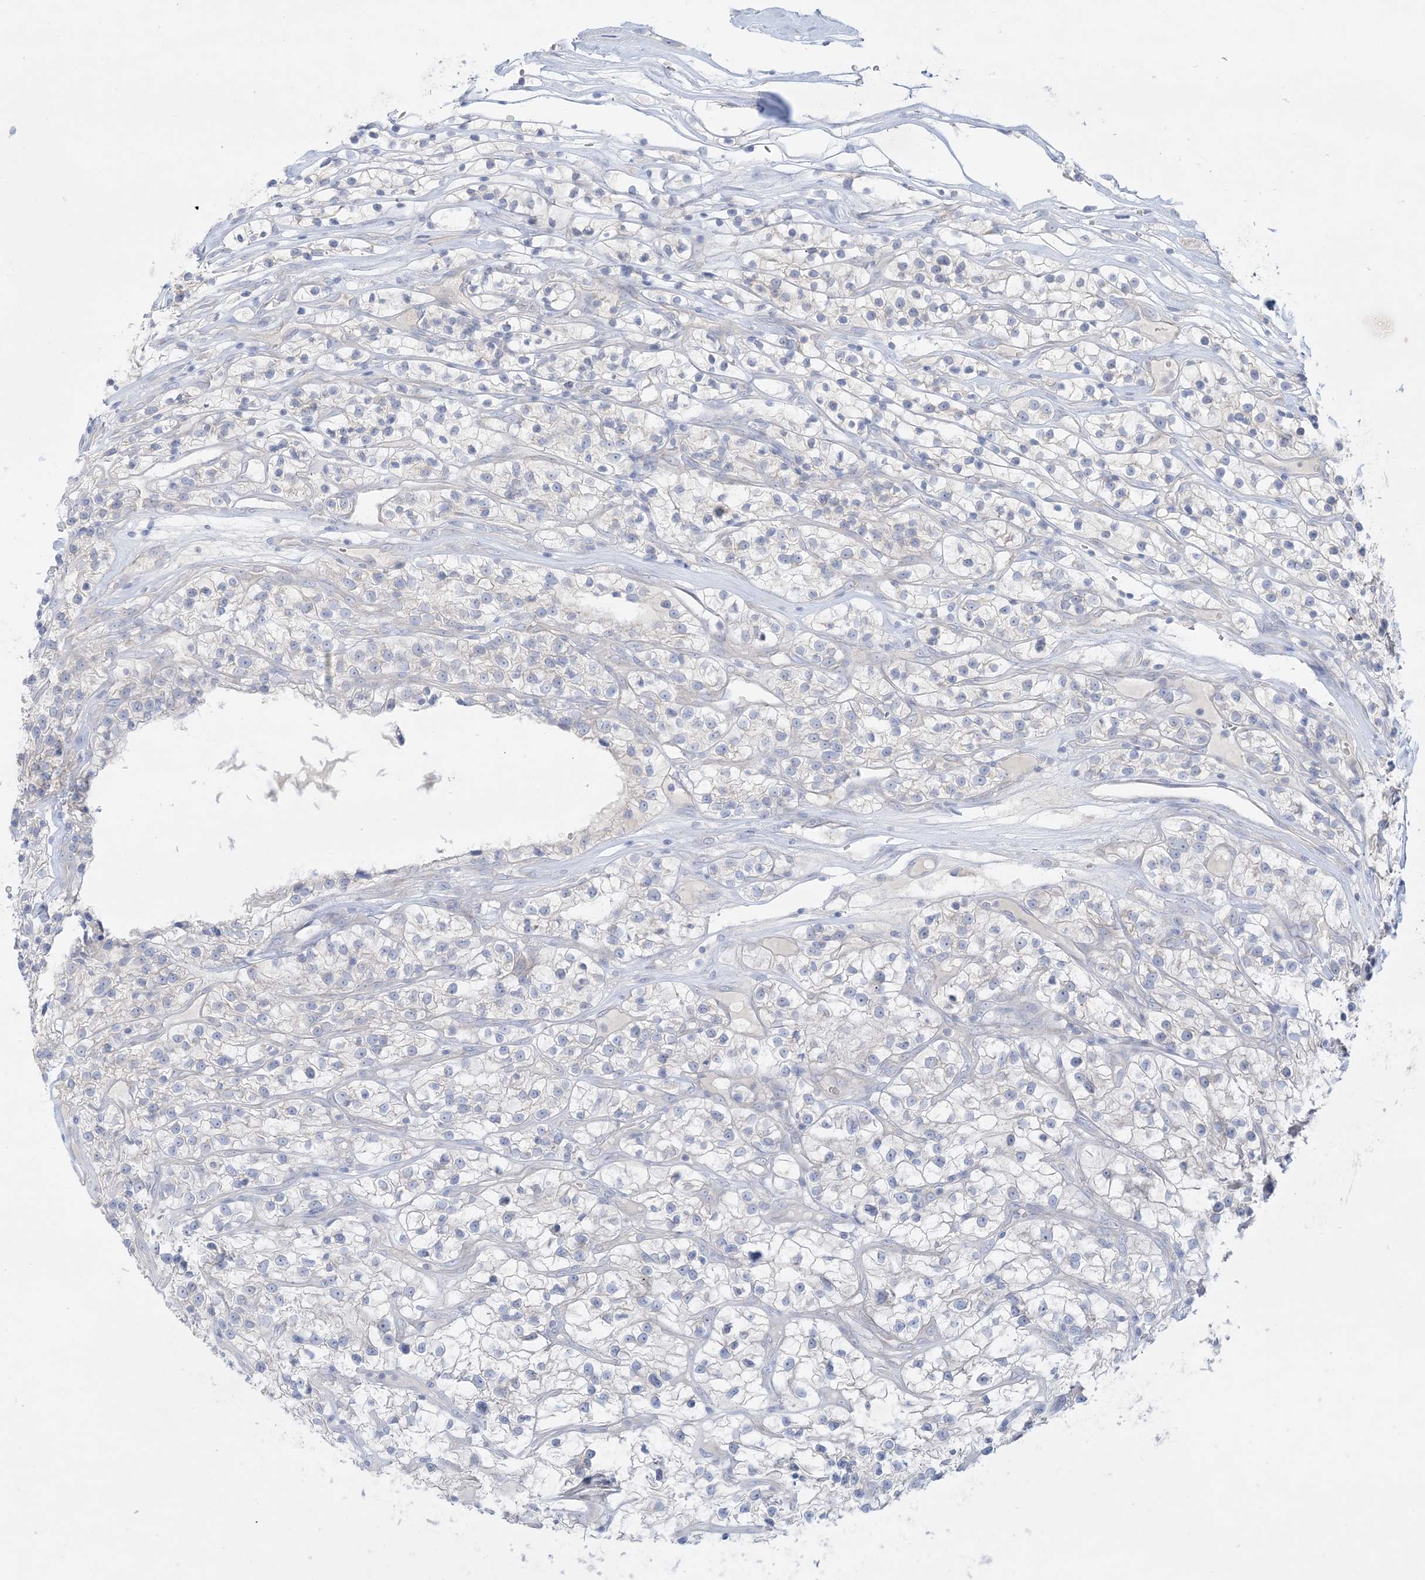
{"staining": {"intensity": "negative", "quantity": "none", "location": "none"}, "tissue": "renal cancer", "cell_type": "Tumor cells", "image_type": "cancer", "snomed": [{"axis": "morphology", "description": "Adenocarcinoma, NOS"}, {"axis": "topography", "description": "Kidney"}], "caption": "The histopathology image shows no staining of tumor cells in renal cancer (adenocarcinoma).", "gene": "FAM184A", "patient": {"sex": "female", "age": 57}}